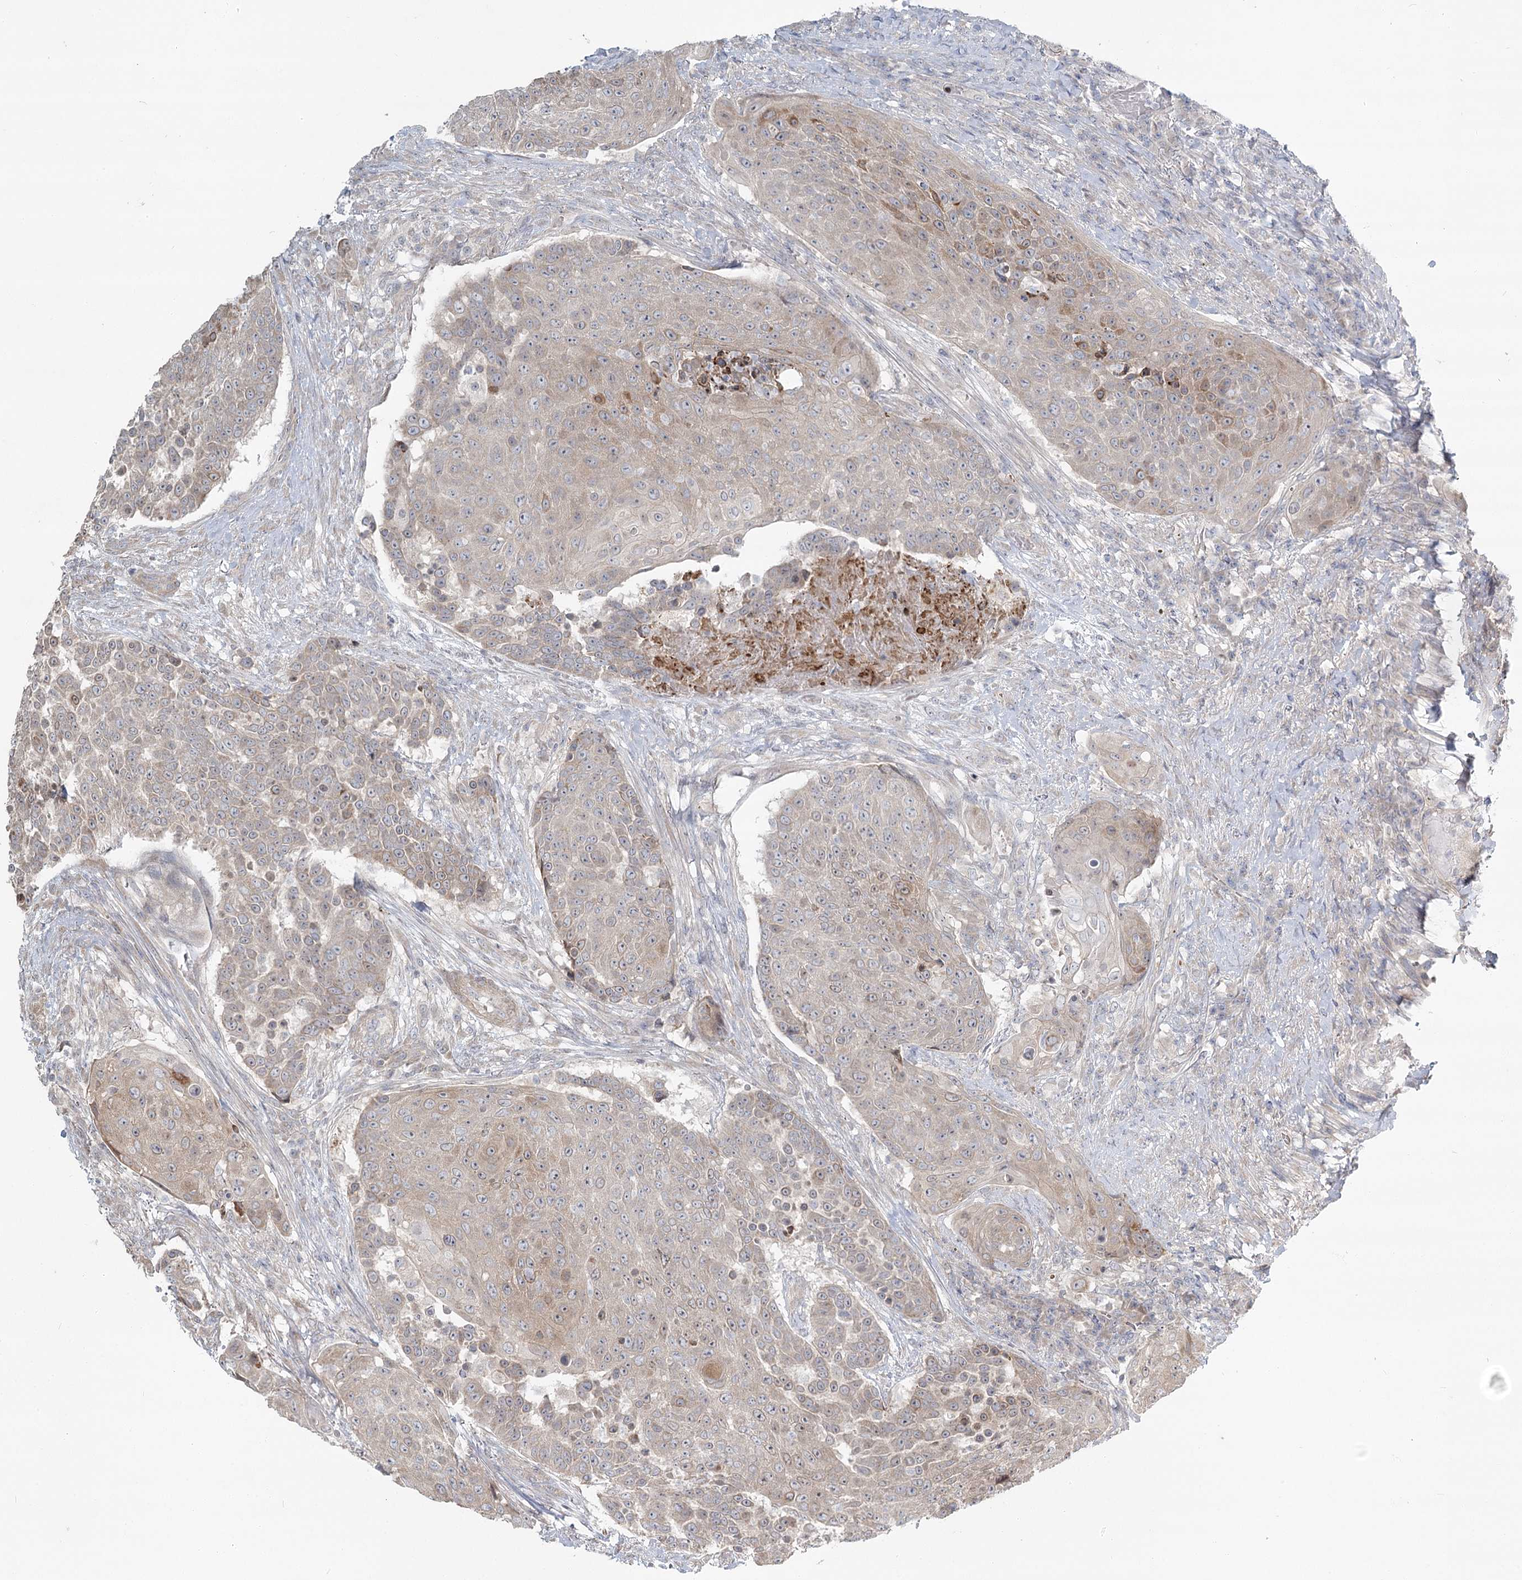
{"staining": {"intensity": "weak", "quantity": "<25%", "location": "cytoplasmic/membranous"}, "tissue": "urothelial cancer", "cell_type": "Tumor cells", "image_type": "cancer", "snomed": [{"axis": "morphology", "description": "Urothelial carcinoma, High grade"}, {"axis": "topography", "description": "Urinary bladder"}], "caption": "There is no significant positivity in tumor cells of urothelial carcinoma (high-grade).", "gene": "SPINK13", "patient": {"sex": "female", "age": 63}}